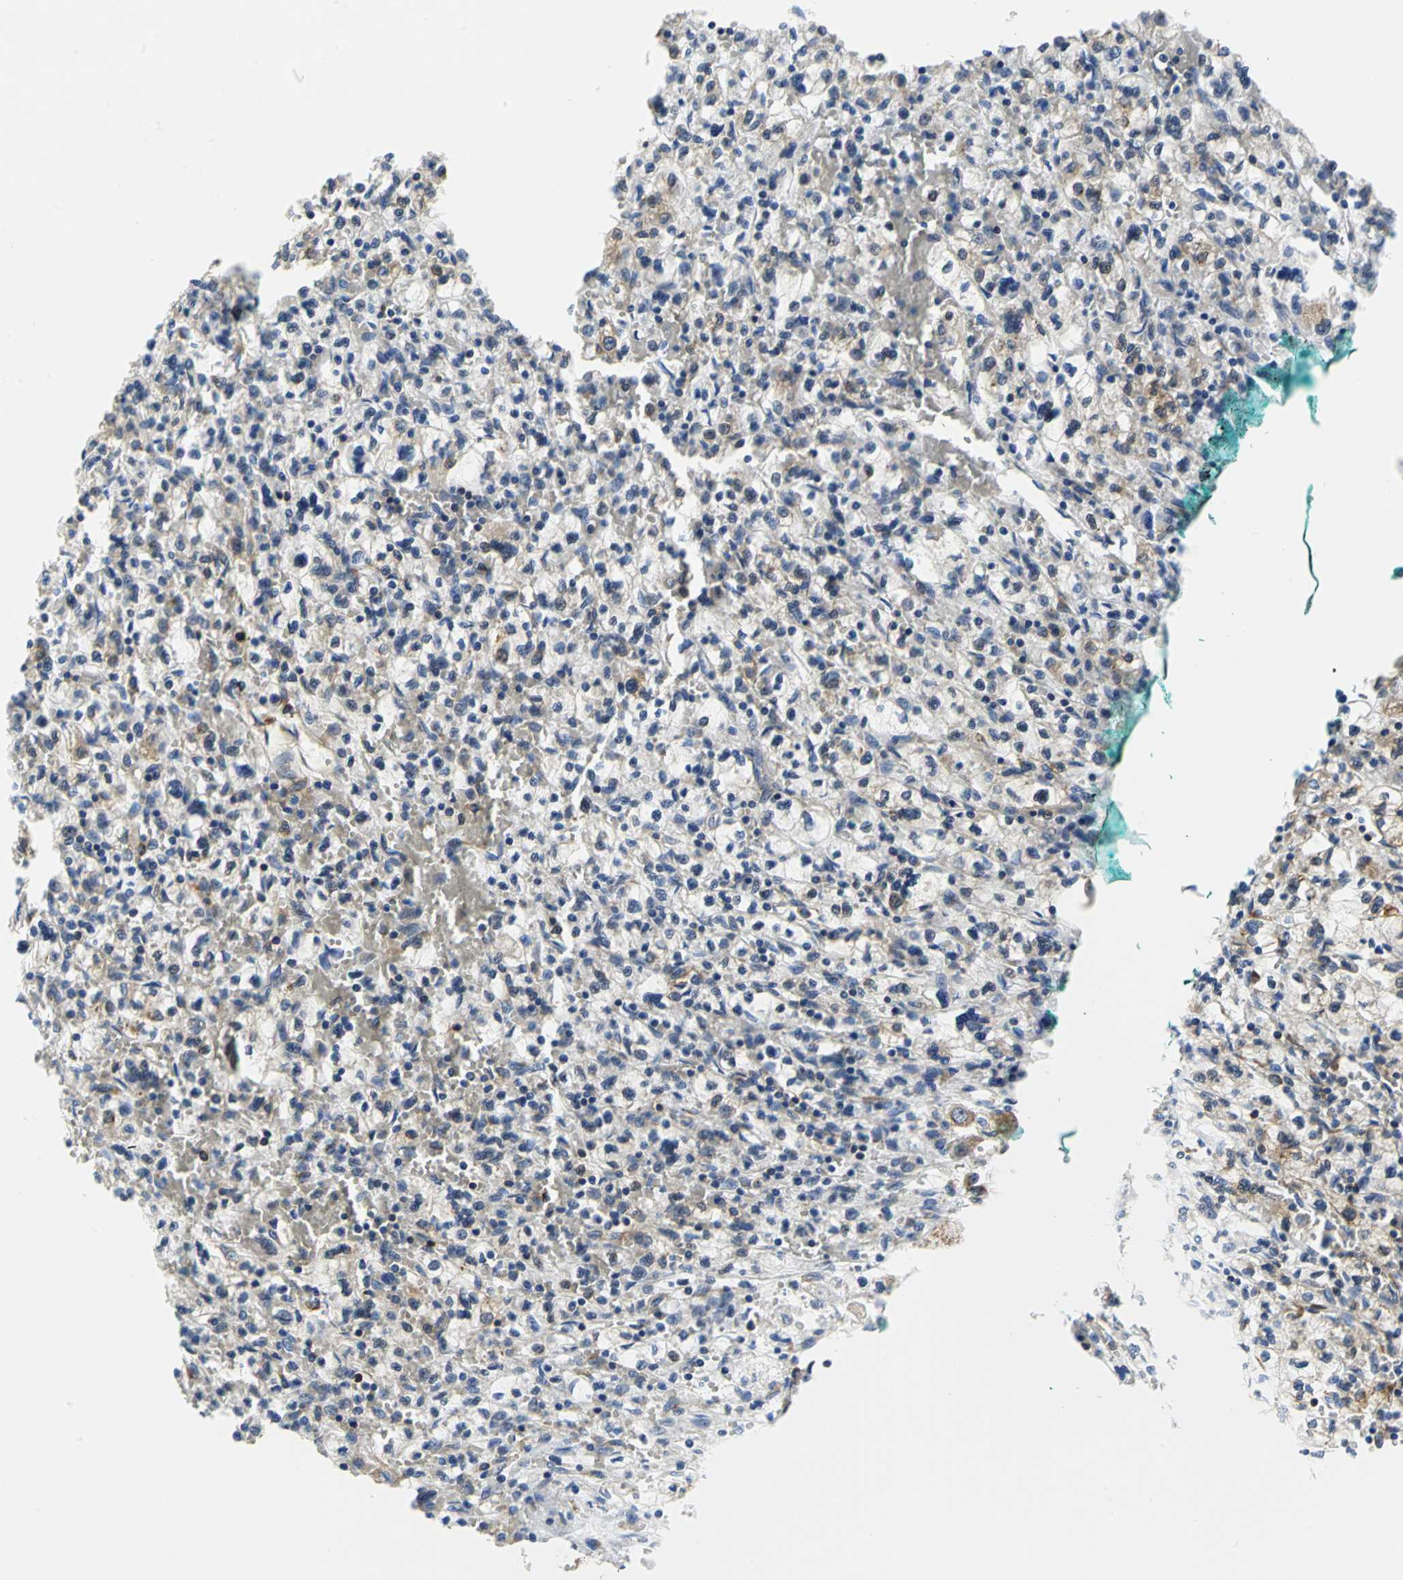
{"staining": {"intensity": "weak", "quantity": "<25%", "location": "cytoplasmic/membranous"}, "tissue": "renal cancer", "cell_type": "Tumor cells", "image_type": "cancer", "snomed": [{"axis": "morphology", "description": "Adenocarcinoma, NOS"}, {"axis": "topography", "description": "Kidney"}], "caption": "This is an immunohistochemistry histopathology image of human adenocarcinoma (renal). There is no staining in tumor cells.", "gene": "YBX1", "patient": {"sex": "female", "age": 83}}